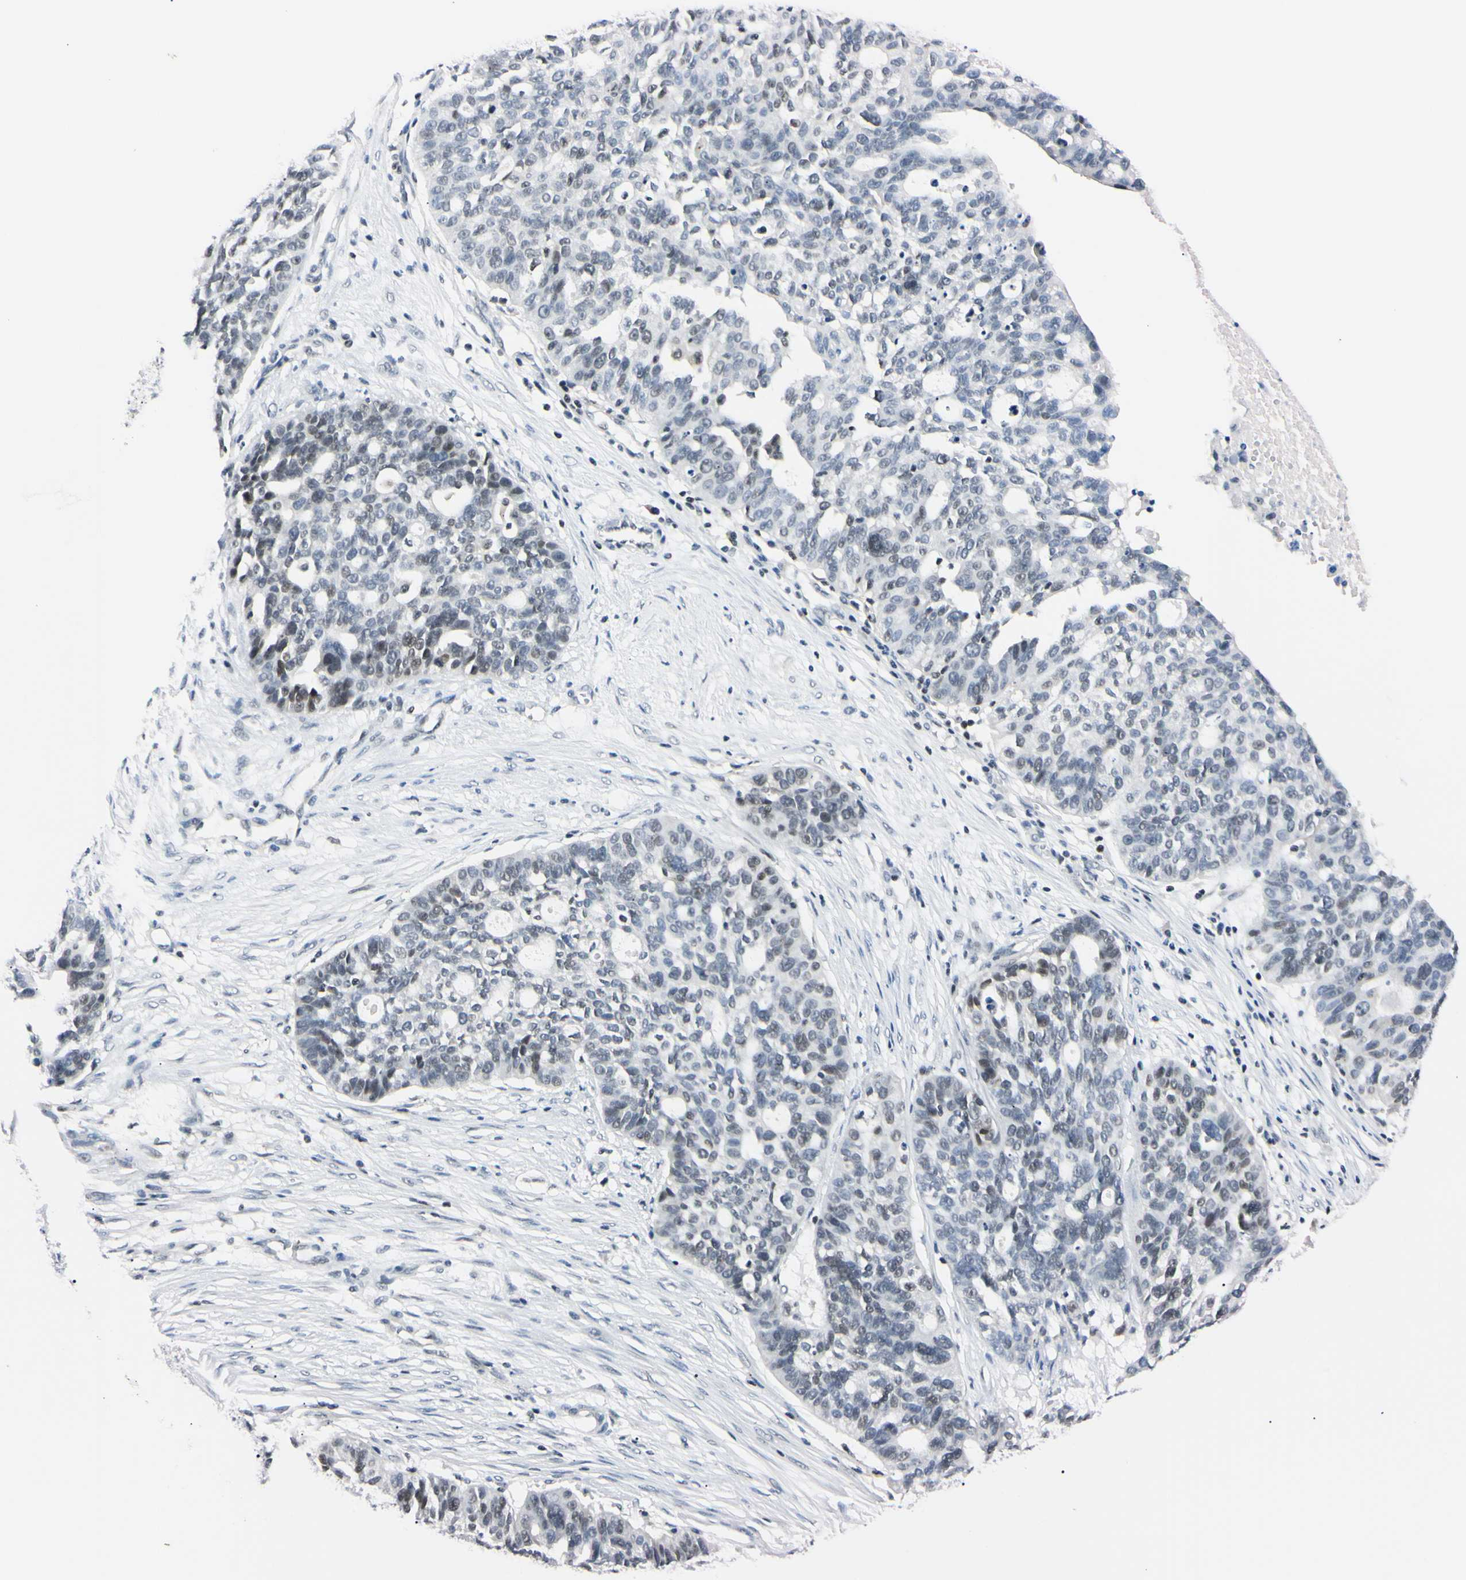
{"staining": {"intensity": "weak", "quantity": "<25%", "location": "nuclear"}, "tissue": "ovarian cancer", "cell_type": "Tumor cells", "image_type": "cancer", "snomed": [{"axis": "morphology", "description": "Cystadenocarcinoma, serous, NOS"}, {"axis": "topography", "description": "Ovary"}], "caption": "IHC photomicrograph of neoplastic tissue: human ovarian cancer stained with DAB (3,3'-diaminobenzidine) displays no significant protein expression in tumor cells. (Brightfield microscopy of DAB IHC at high magnification).", "gene": "C1orf174", "patient": {"sex": "female", "age": 59}}